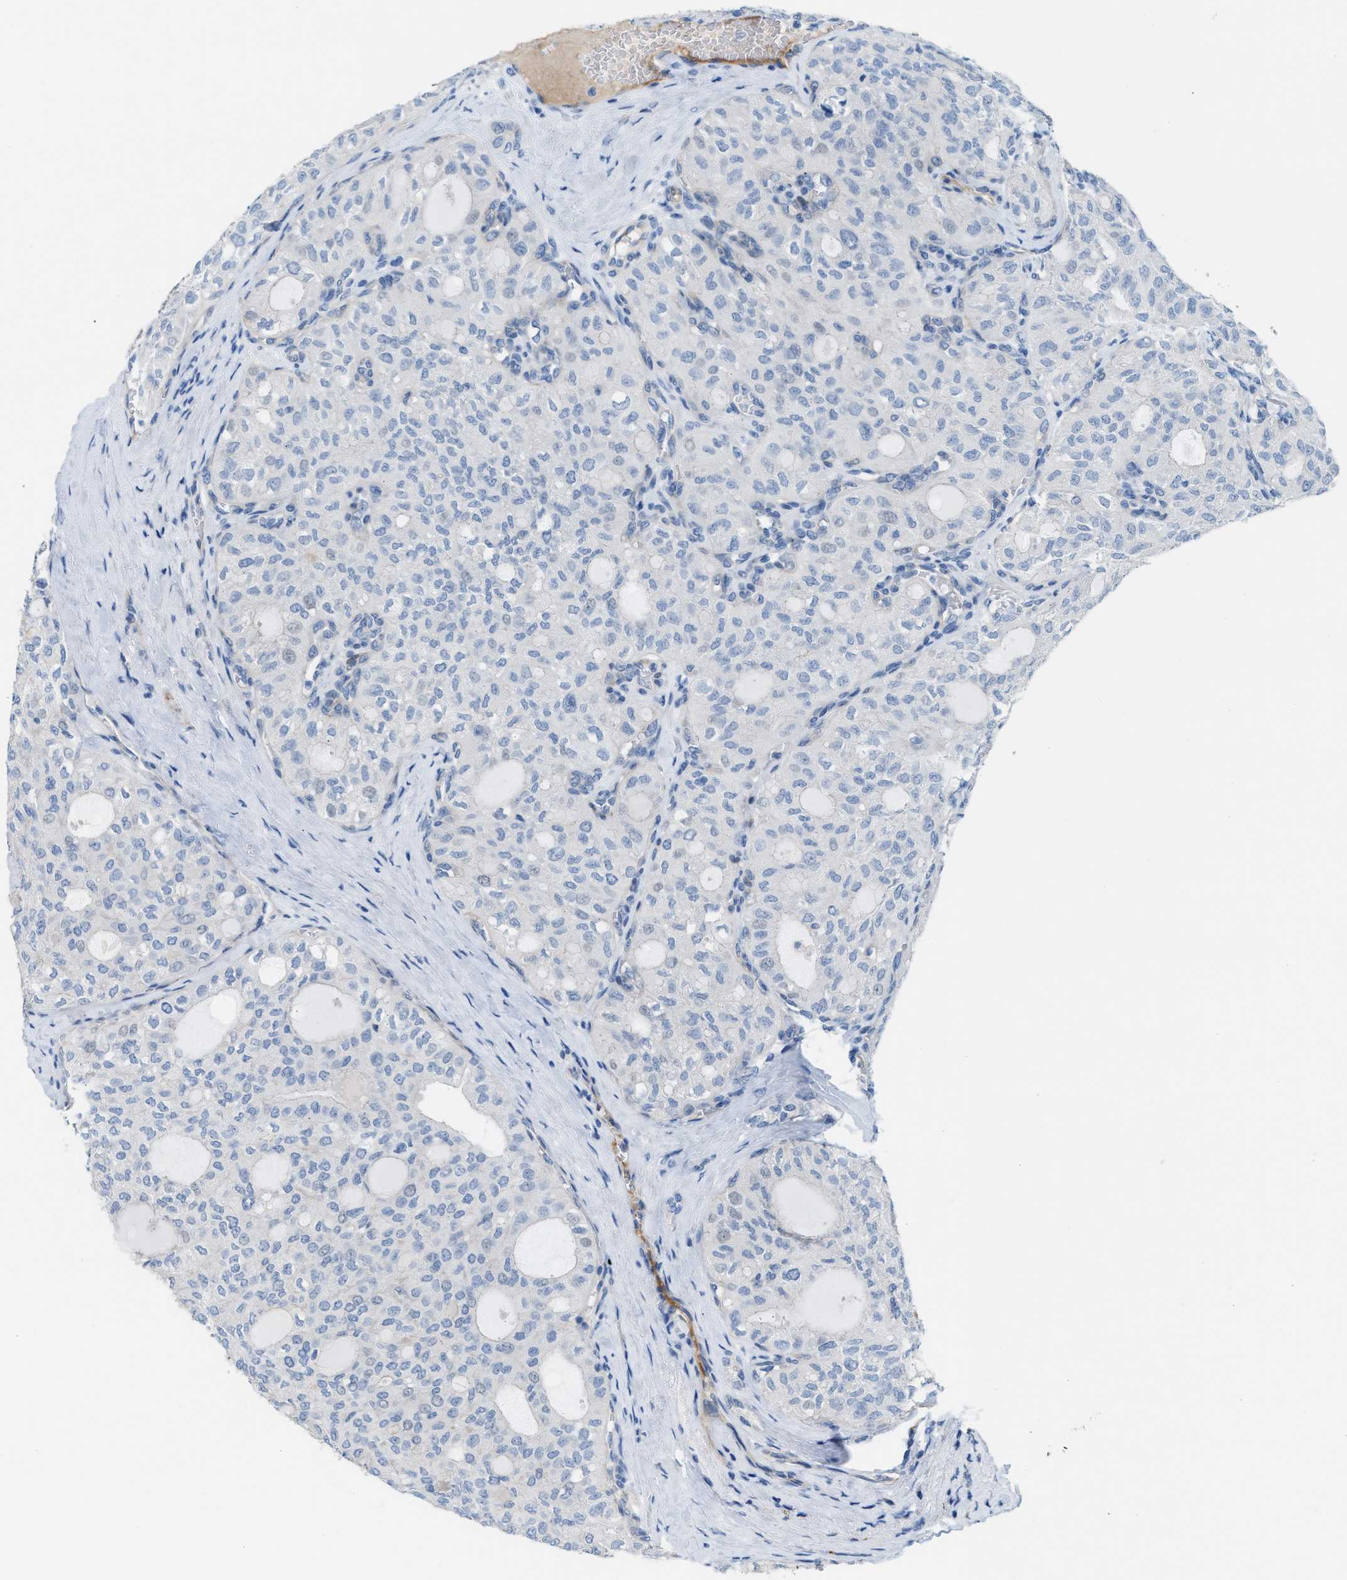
{"staining": {"intensity": "negative", "quantity": "none", "location": "none"}, "tissue": "thyroid cancer", "cell_type": "Tumor cells", "image_type": "cancer", "snomed": [{"axis": "morphology", "description": "Follicular adenoma carcinoma, NOS"}, {"axis": "topography", "description": "Thyroid gland"}], "caption": "Tumor cells show no significant expression in thyroid cancer (follicular adenoma carcinoma).", "gene": "MPP3", "patient": {"sex": "male", "age": 75}}